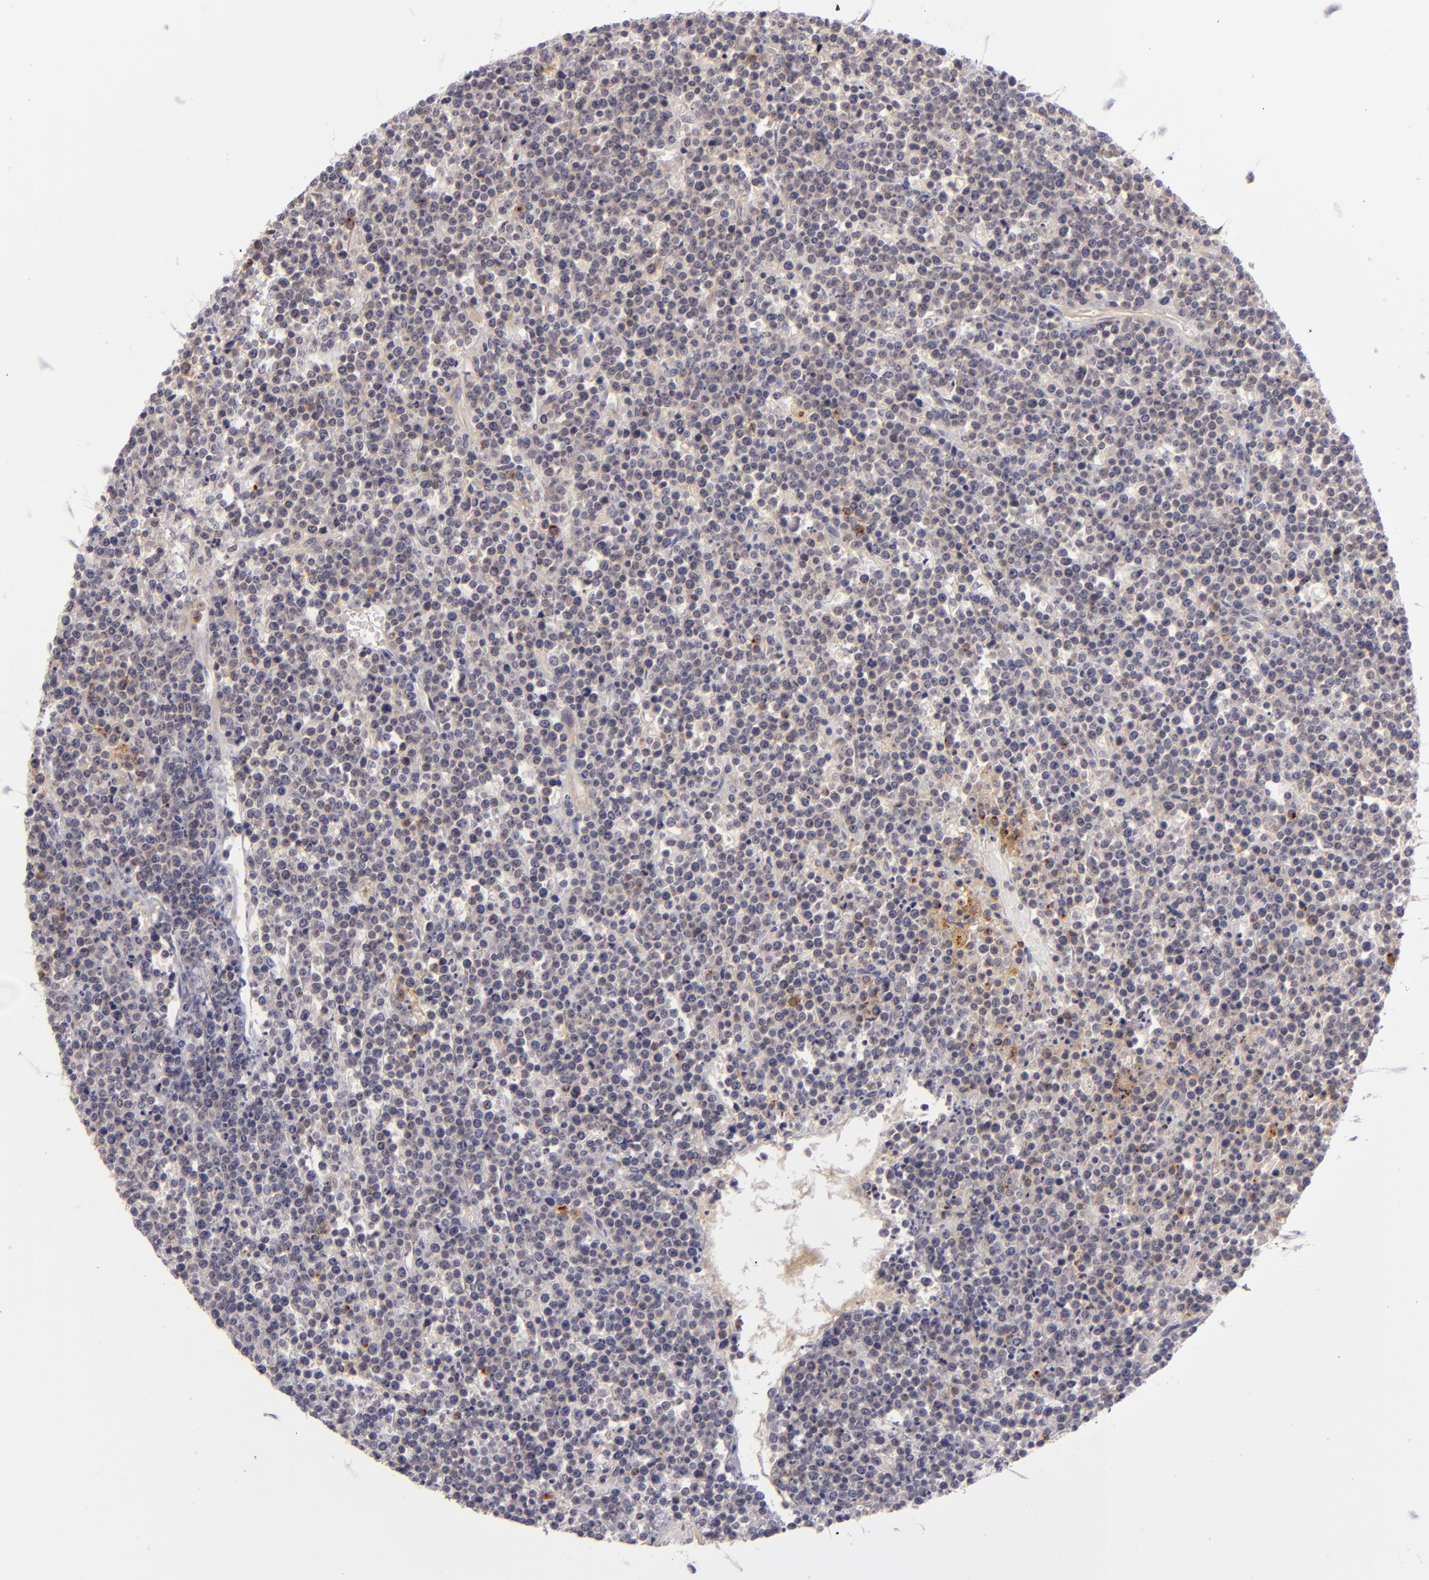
{"staining": {"intensity": "strong", "quantity": "<25%", "location": "cytoplasmic/membranous"}, "tissue": "lymphoma", "cell_type": "Tumor cells", "image_type": "cancer", "snomed": [{"axis": "morphology", "description": "Malignant lymphoma, non-Hodgkin's type, High grade"}, {"axis": "topography", "description": "Ovary"}], "caption": "Immunohistochemical staining of human lymphoma shows medium levels of strong cytoplasmic/membranous staining in about <25% of tumor cells. The staining was performed using DAB (3,3'-diaminobenzidine), with brown indicating positive protein expression. Nuclei are stained blue with hematoxylin.", "gene": "CD83", "patient": {"sex": "female", "age": 56}}